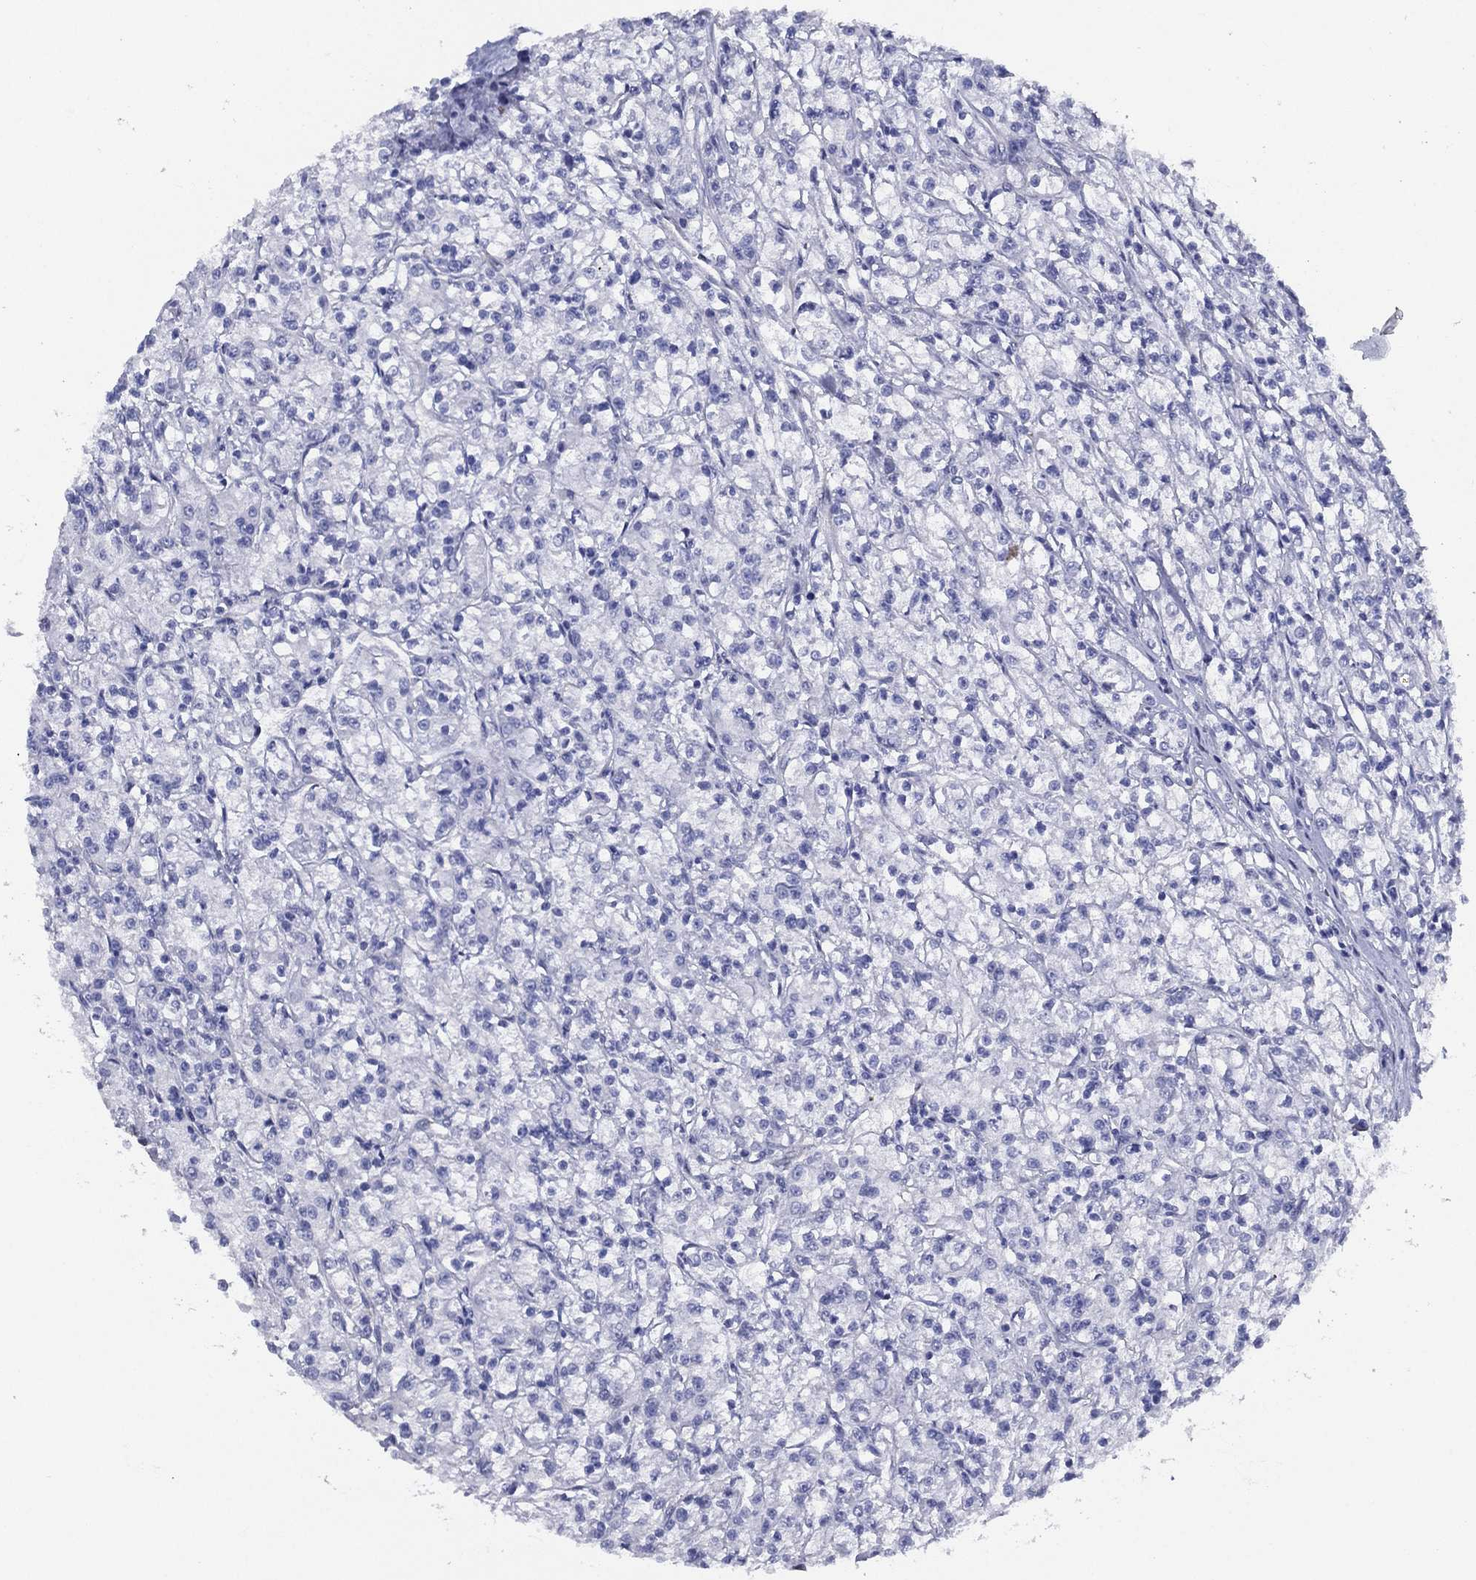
{"staining": {"intensity": "negative", "quantity": "none", "location": "none"}, "tissue": "renal cancer", "cell_type": "Tumor cells", "image_type": "cancer", "snomed": [{"axis": "morphology", "description": "Adenocarcinoma, NOS"}, {"axis": "topography", "description": "Kidney"}], "caption": "This is an immunohistochemistry (IHC) photomicrograph of human adenocarcinoma (renal). There is no positivity in tumor cells.", "gene": "MAS1", "patient": {"sex": "female", "age": 59}}